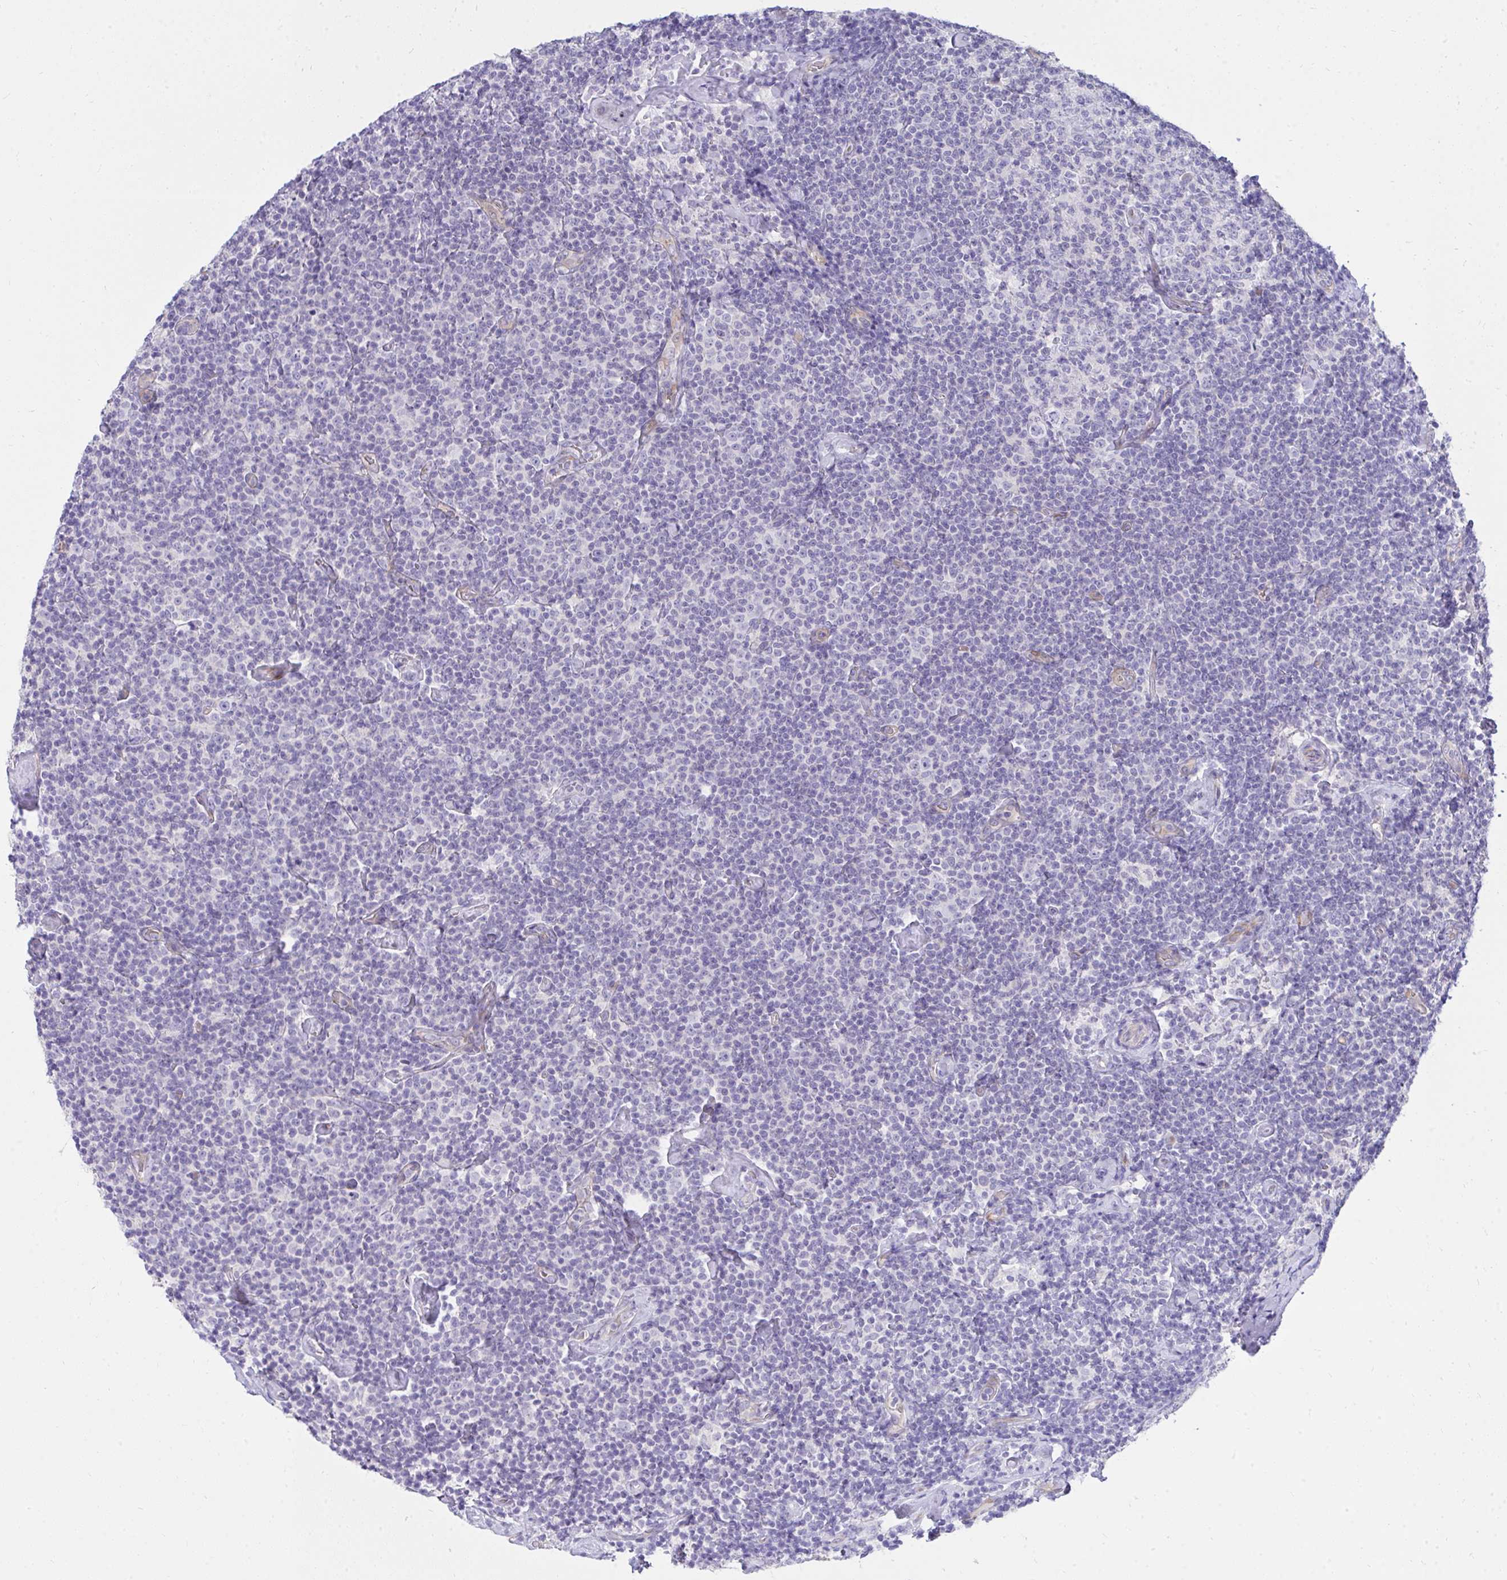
{"staining": {"intensity": "negative", "quantity": "none", "location": "none"}, "tissue": "lymphoma", "cell_type": "Tumor cells", "image_type": "cancer", "snomed": [{"axis": "morphology", "description": "Malignant lymphoma, non-Hodgkin's type, Low grade"}, {"axis": "topography", "description": "Lymph node"}], "caption": "This is an immunohistochemistry (IHC) photomicrograph of human low-grade malignant lymphoma, non-Hodgkin's type. There is no expression in tumor cells.", "gene": "LRRC36", "patient": {"sex": "male", "age": 81}}